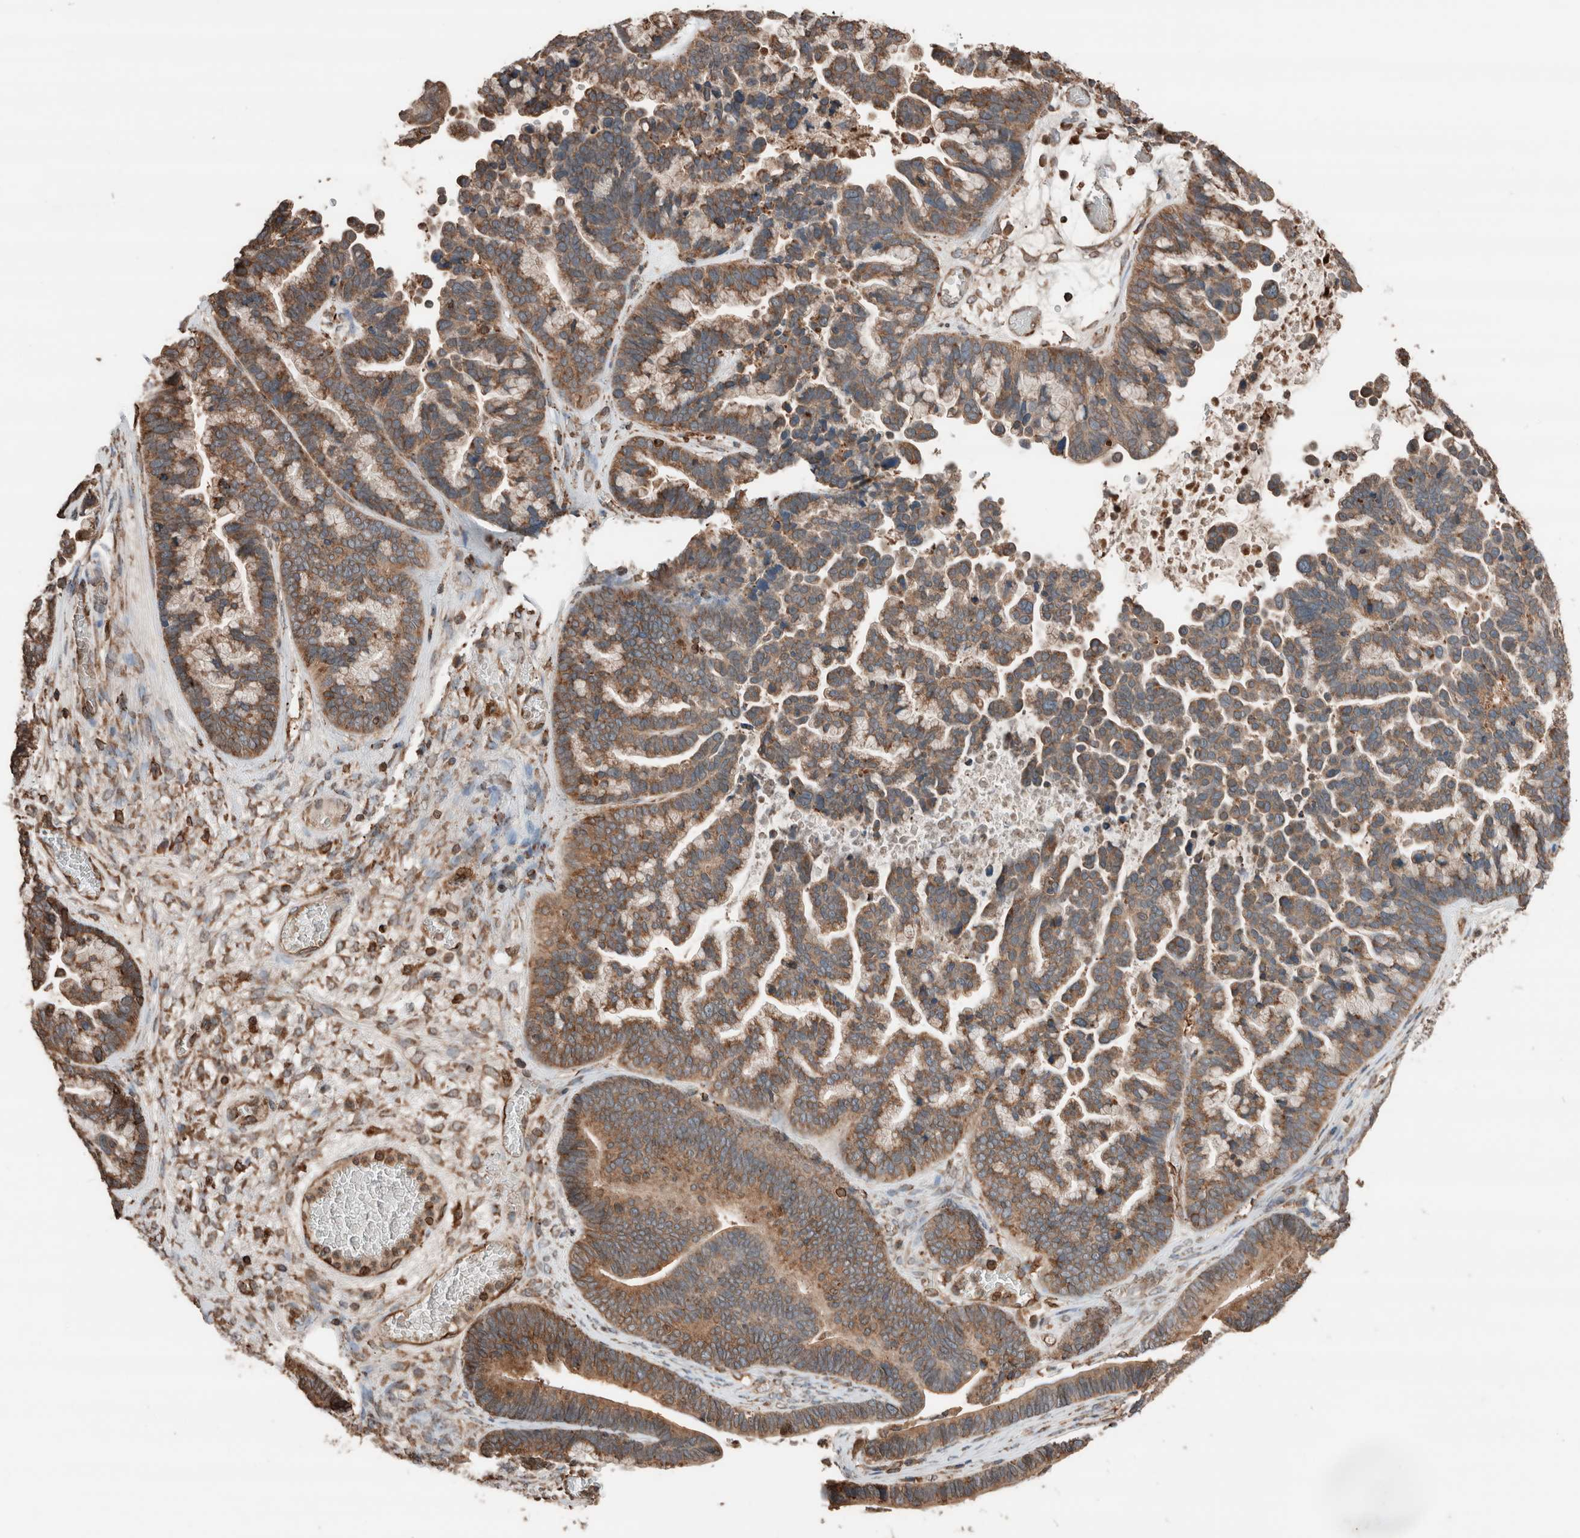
{"staining": {"intensity": "moderate", "quantity": ">75%", "location": "cytoplasmic/membranous"}, "tissue": "ovarian cancer", "cell_type": "Tumor cells", "image_type": "cancer", "snomed": [{"axis": "morphology", "description": "Cystadenocarcinoma, serous, NOS"}, {"axis": "topography", "description": "Ovary"}], "caption": "Protein expression by immunohistochemistry (IHC) displays moderate cytoplasmic/membranous positivity in about >75% of tumor cells in serous cystadenocarcinoma (ovarian).", "gene": "ERAP2", "patient": {"sex": "female", "age": 56}}